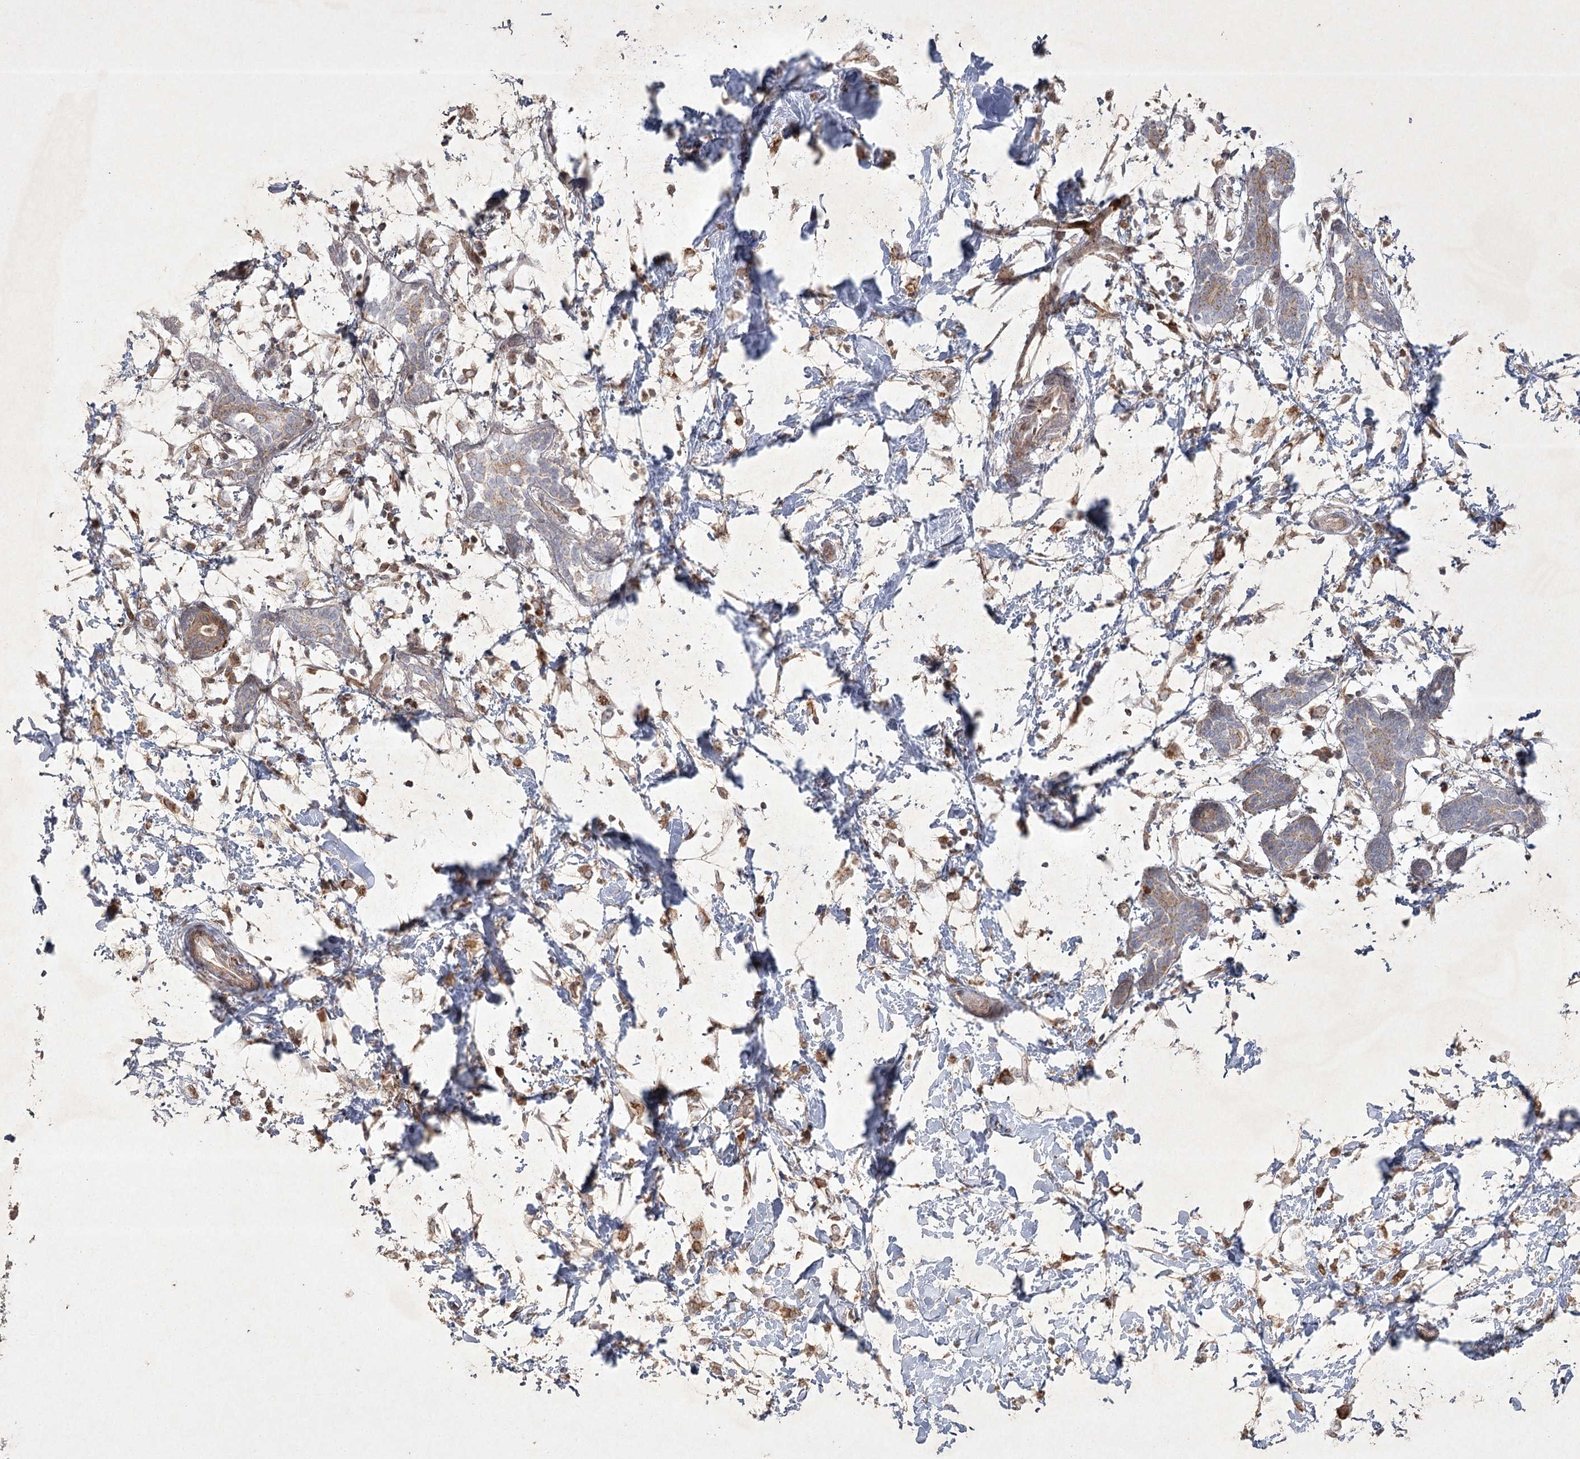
{"staining": {"intensity": "weak", "quantity": ">75%", "location": "cytoplasmic/membranous"}, "tissue": "breast cancer", "cell_type": "Tumor cells", "image_type": "cancer", "snomed": [{"axis": "morphology", "description": "Normal tissue, NOS"}, {"axis": "morphology", "description": "Lobular carcinoma"}, {"axis": "topography", "description": "Breast"}], "caption": "High-magnification brightfield microscopy of lobular carcinoma (breast) stained with DAB (brown) and counterstained with hematoxylin (blue). tumor cells exhibit weak cytoplasmic/membranous staining is present in about>75% of cells.", "gene": "KBTBD4", "patient": {"sex": "female", "age": 47}}